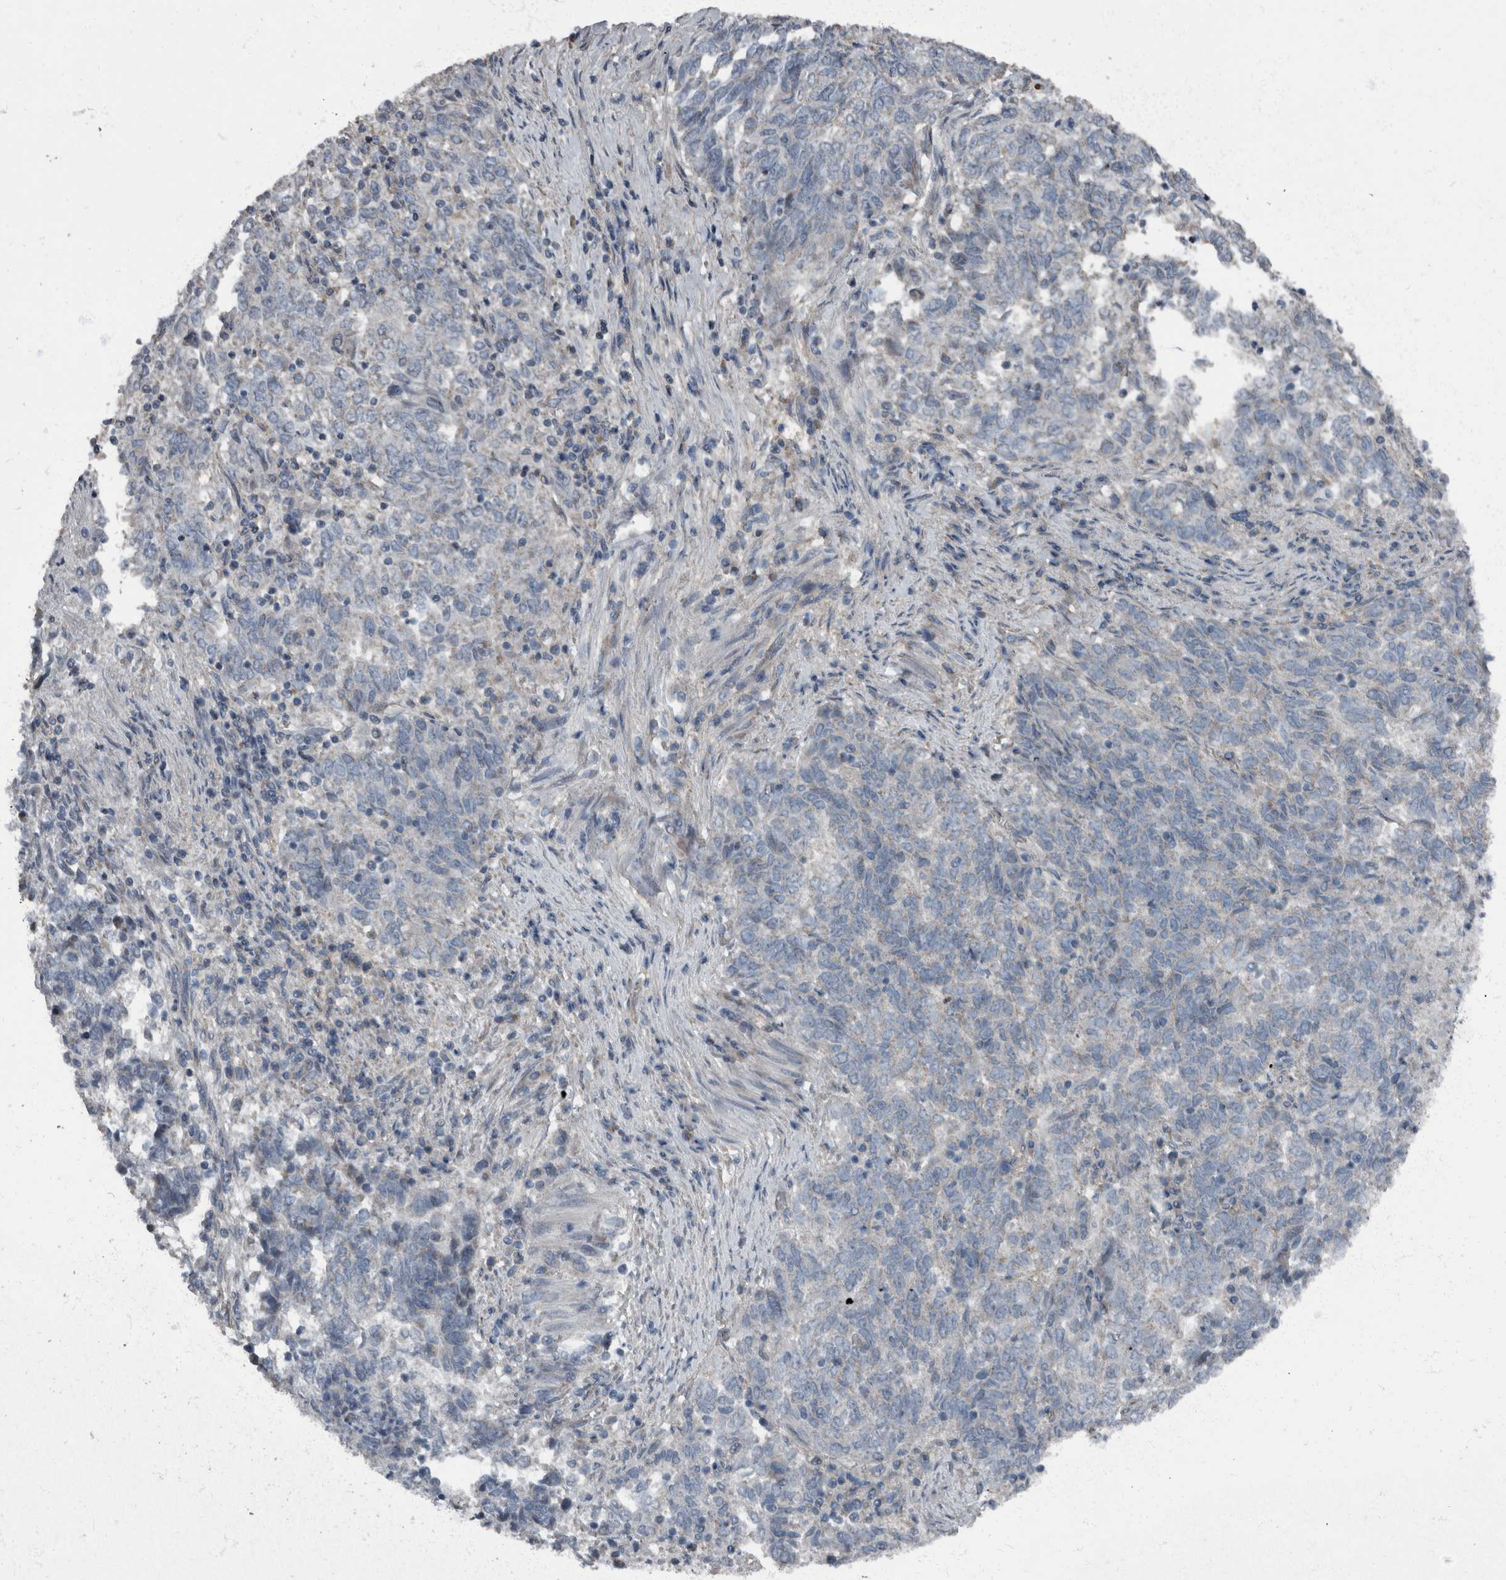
{"staining": {"intensity": "negative", "quantity": "none", "location": "none"}, "tissue": "endometrial cancer", "cell_type": "Tumor cells", "image_type": "cancer", "snomed": [{"axis": "morphology", "description": "Adenocarcinoma, NOS"}, {"axis": "topography", "description": "Endometrium"}], "caption": "Endometrial cancer (adenocarcinoma) was stained to show a protein in brown. There is no significant staining in tumor cells. (DAB (3,3'-diaminobenzidine) immunohistochemistry (IHC) visualized using brightfield microscopy, high magnification).", "gene": "RABGGTB", "patient": {"sex": "female", "age": 80}}